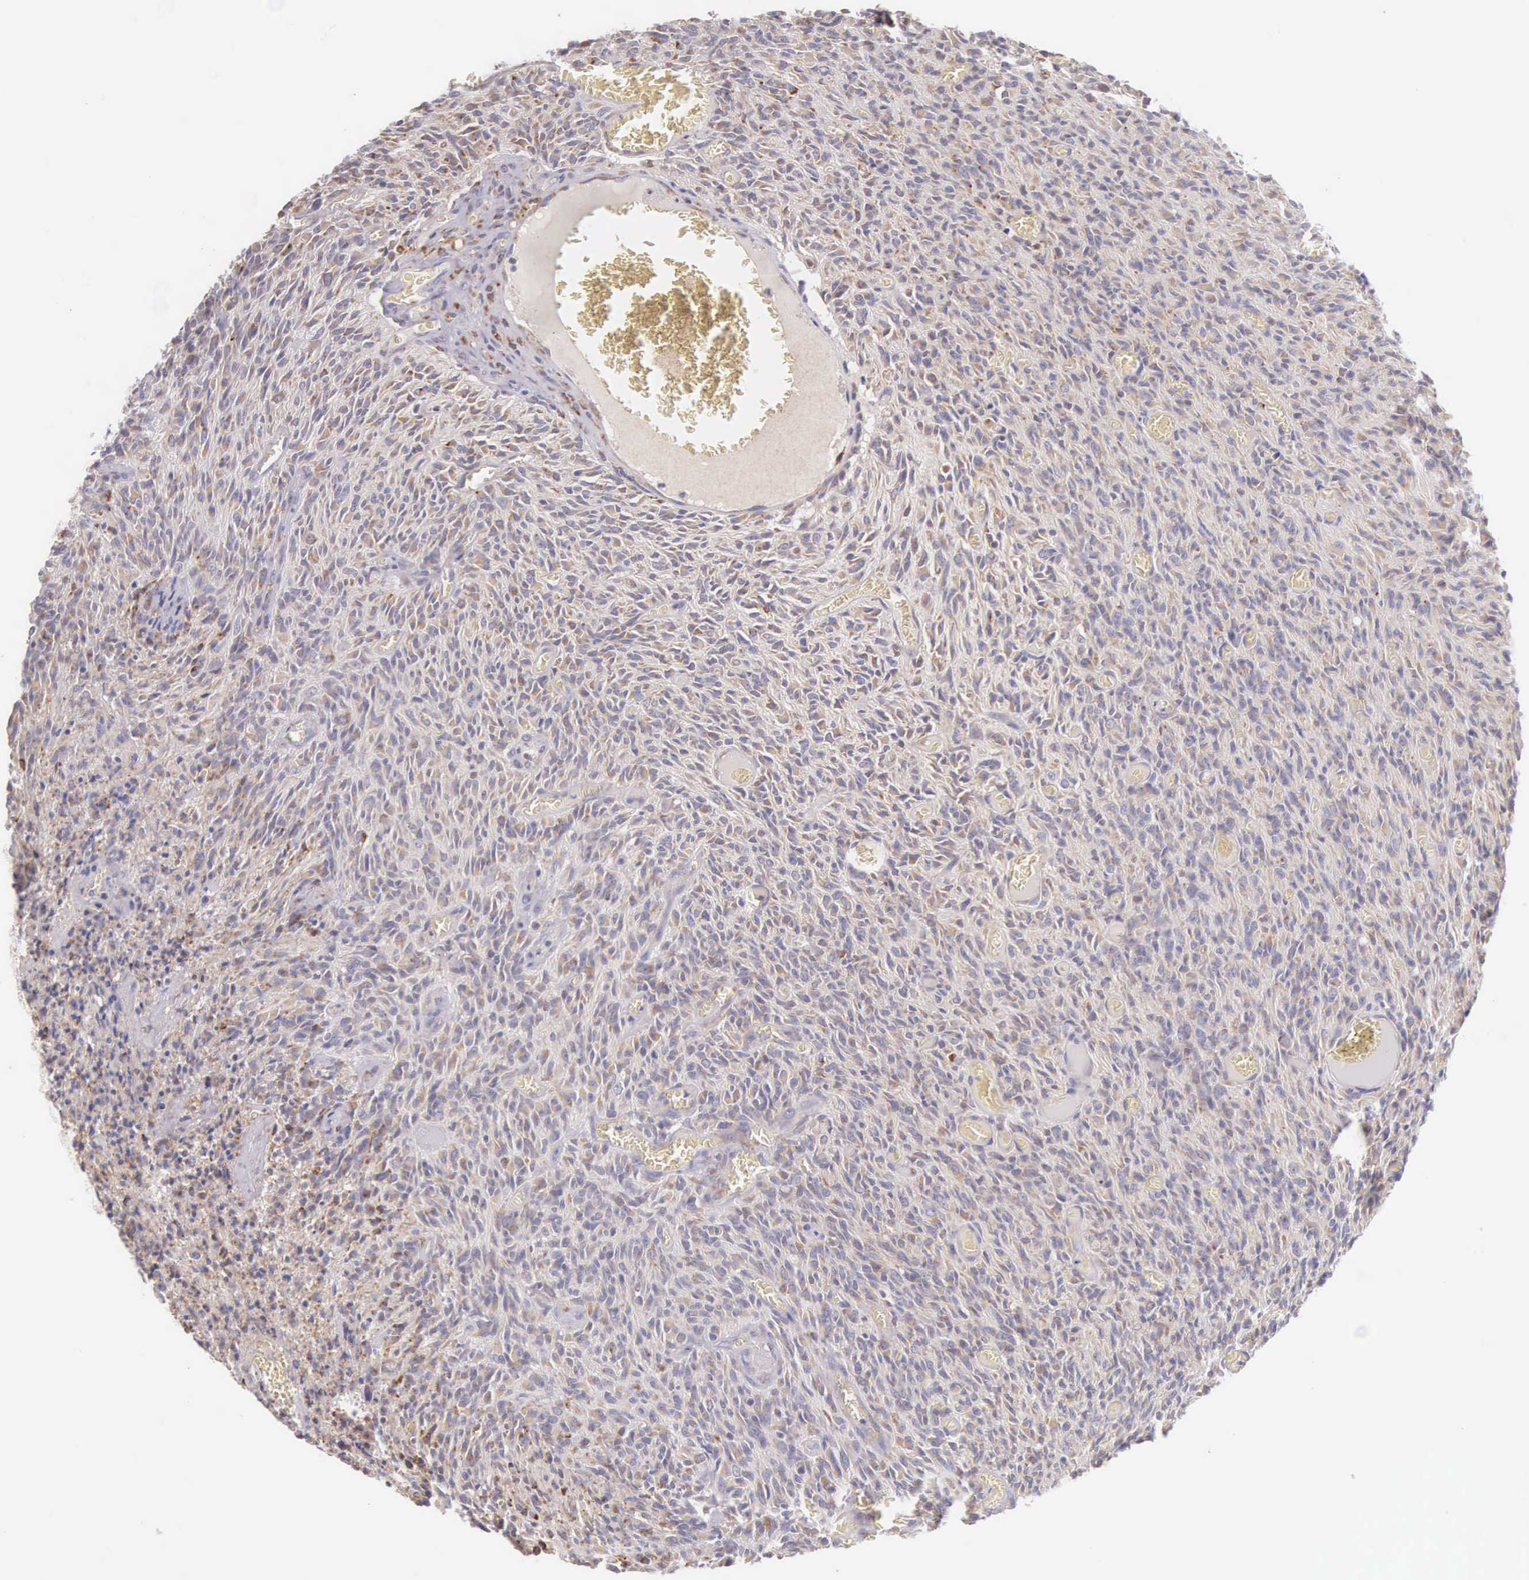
{"staining": {"intensity": "weak", "quantity": "25%-75%", "location": "cytoplasmic/membranous"}, "tissue": "glioma", "cell_type": "Tumor cells", "image_type": "cancer", "snomed": [{"axis": "morphology", "description": "Glioma, malignant, High grade"}, {"axis": "topography", "description": "Brain"}], "caption": "Protein staining by IHC exhibits weak cytoplasmic/membranous positivity in approximately 25%-75% of tumor cells in glioma.", "gene": "NSDHL", "patient": {"sex": "male", "age": 56}}